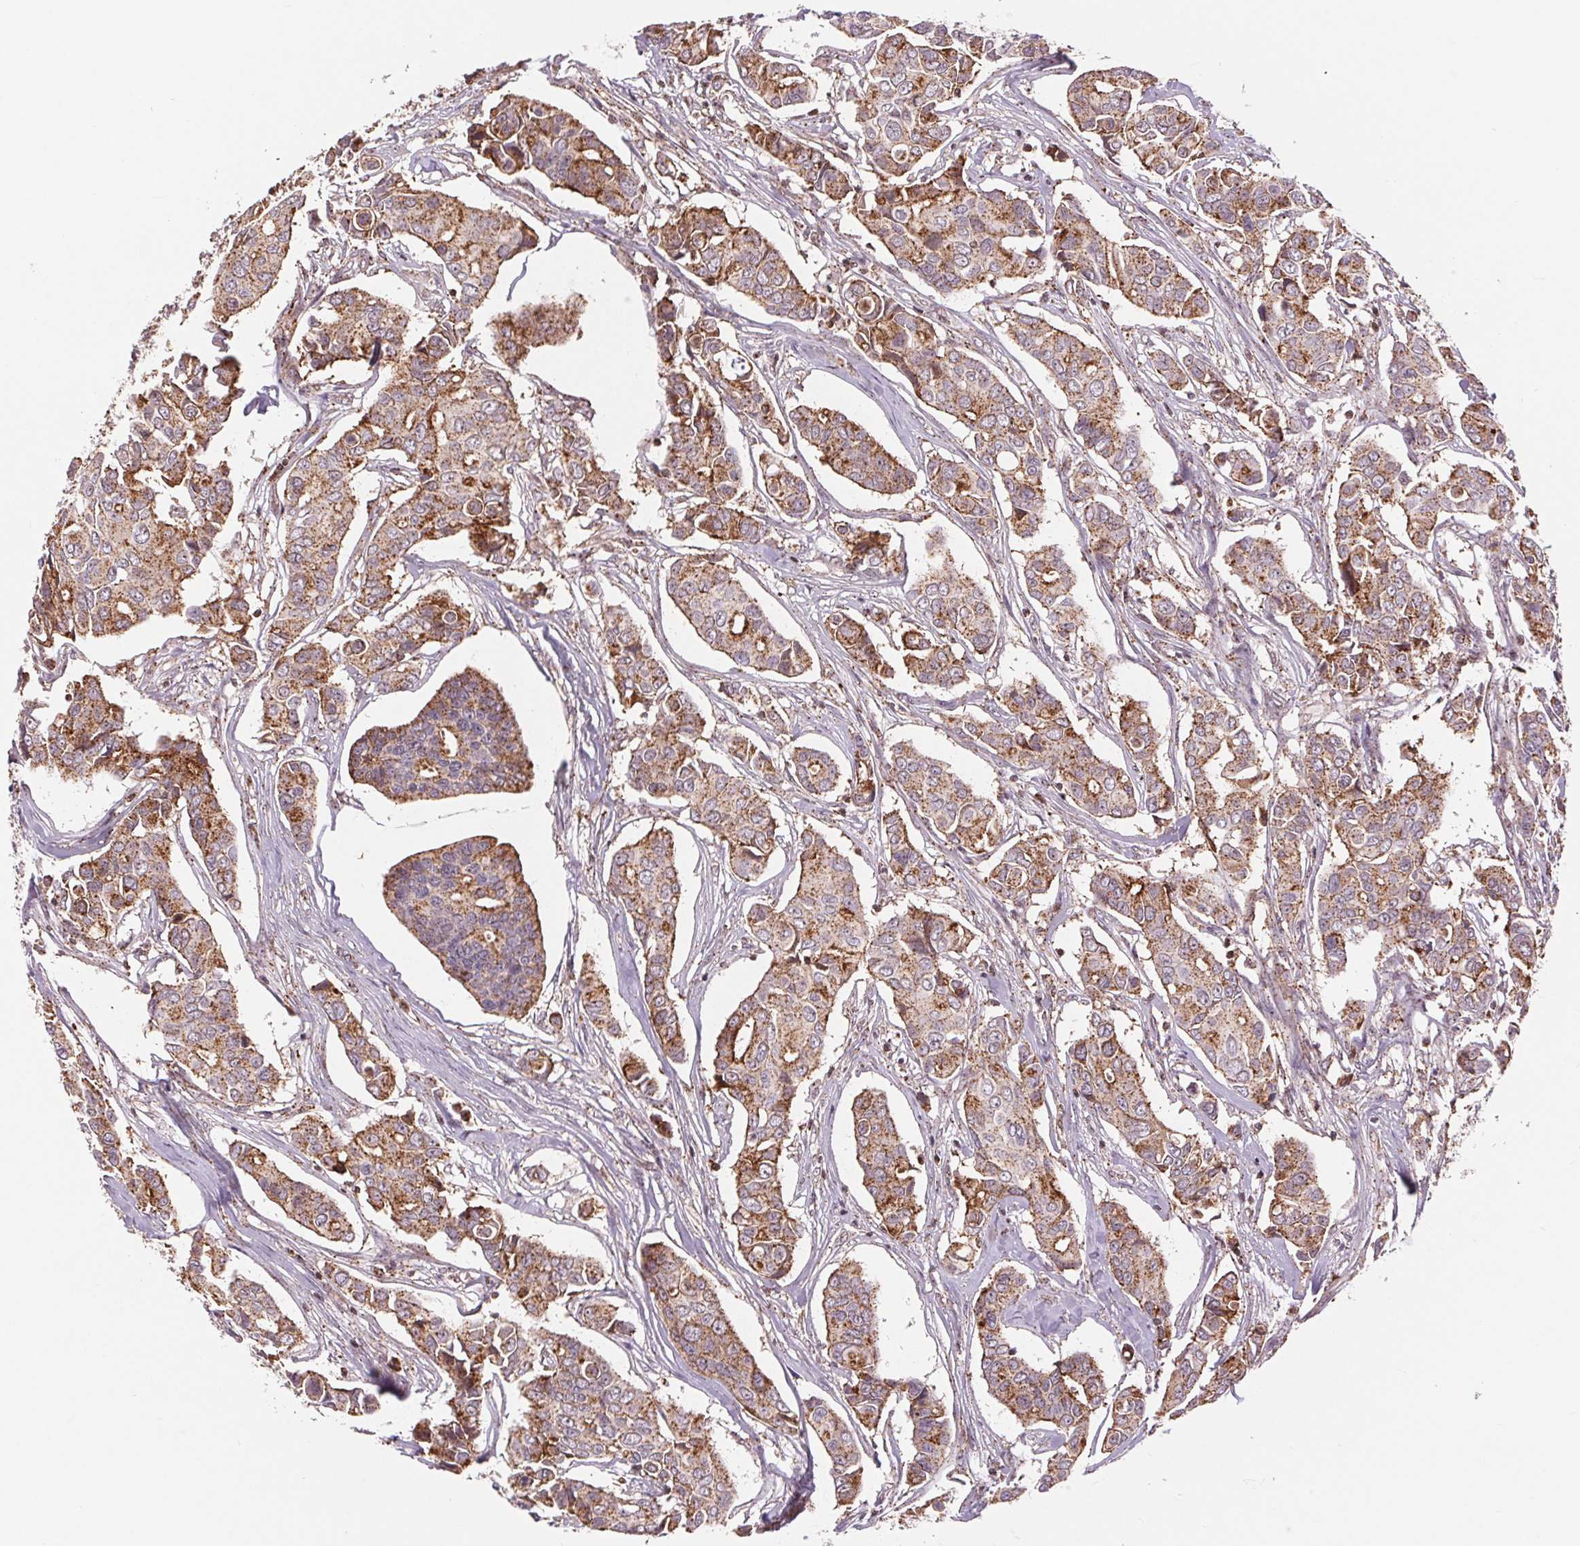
{"staining": {"intensity": "moderate", "quantity": ">75%", "location": "cytoplasmic/membranous"}, "tissue": "breast cancer", "cell_type": "Tumor cells", "image_type": "cancer", "snomed": [{"axis": "morphology", "description": "Duct carcinoma"}, {"axis": "topography", "description": "Breast"}], "caption": "Breast infiltrating ductal carcinoma stained for a protein displays moderate cytoplasmic/membranous positivity in tumor cells.", "gene": "CHMP4B", "patient": {"sex": "female", "age": 54}}